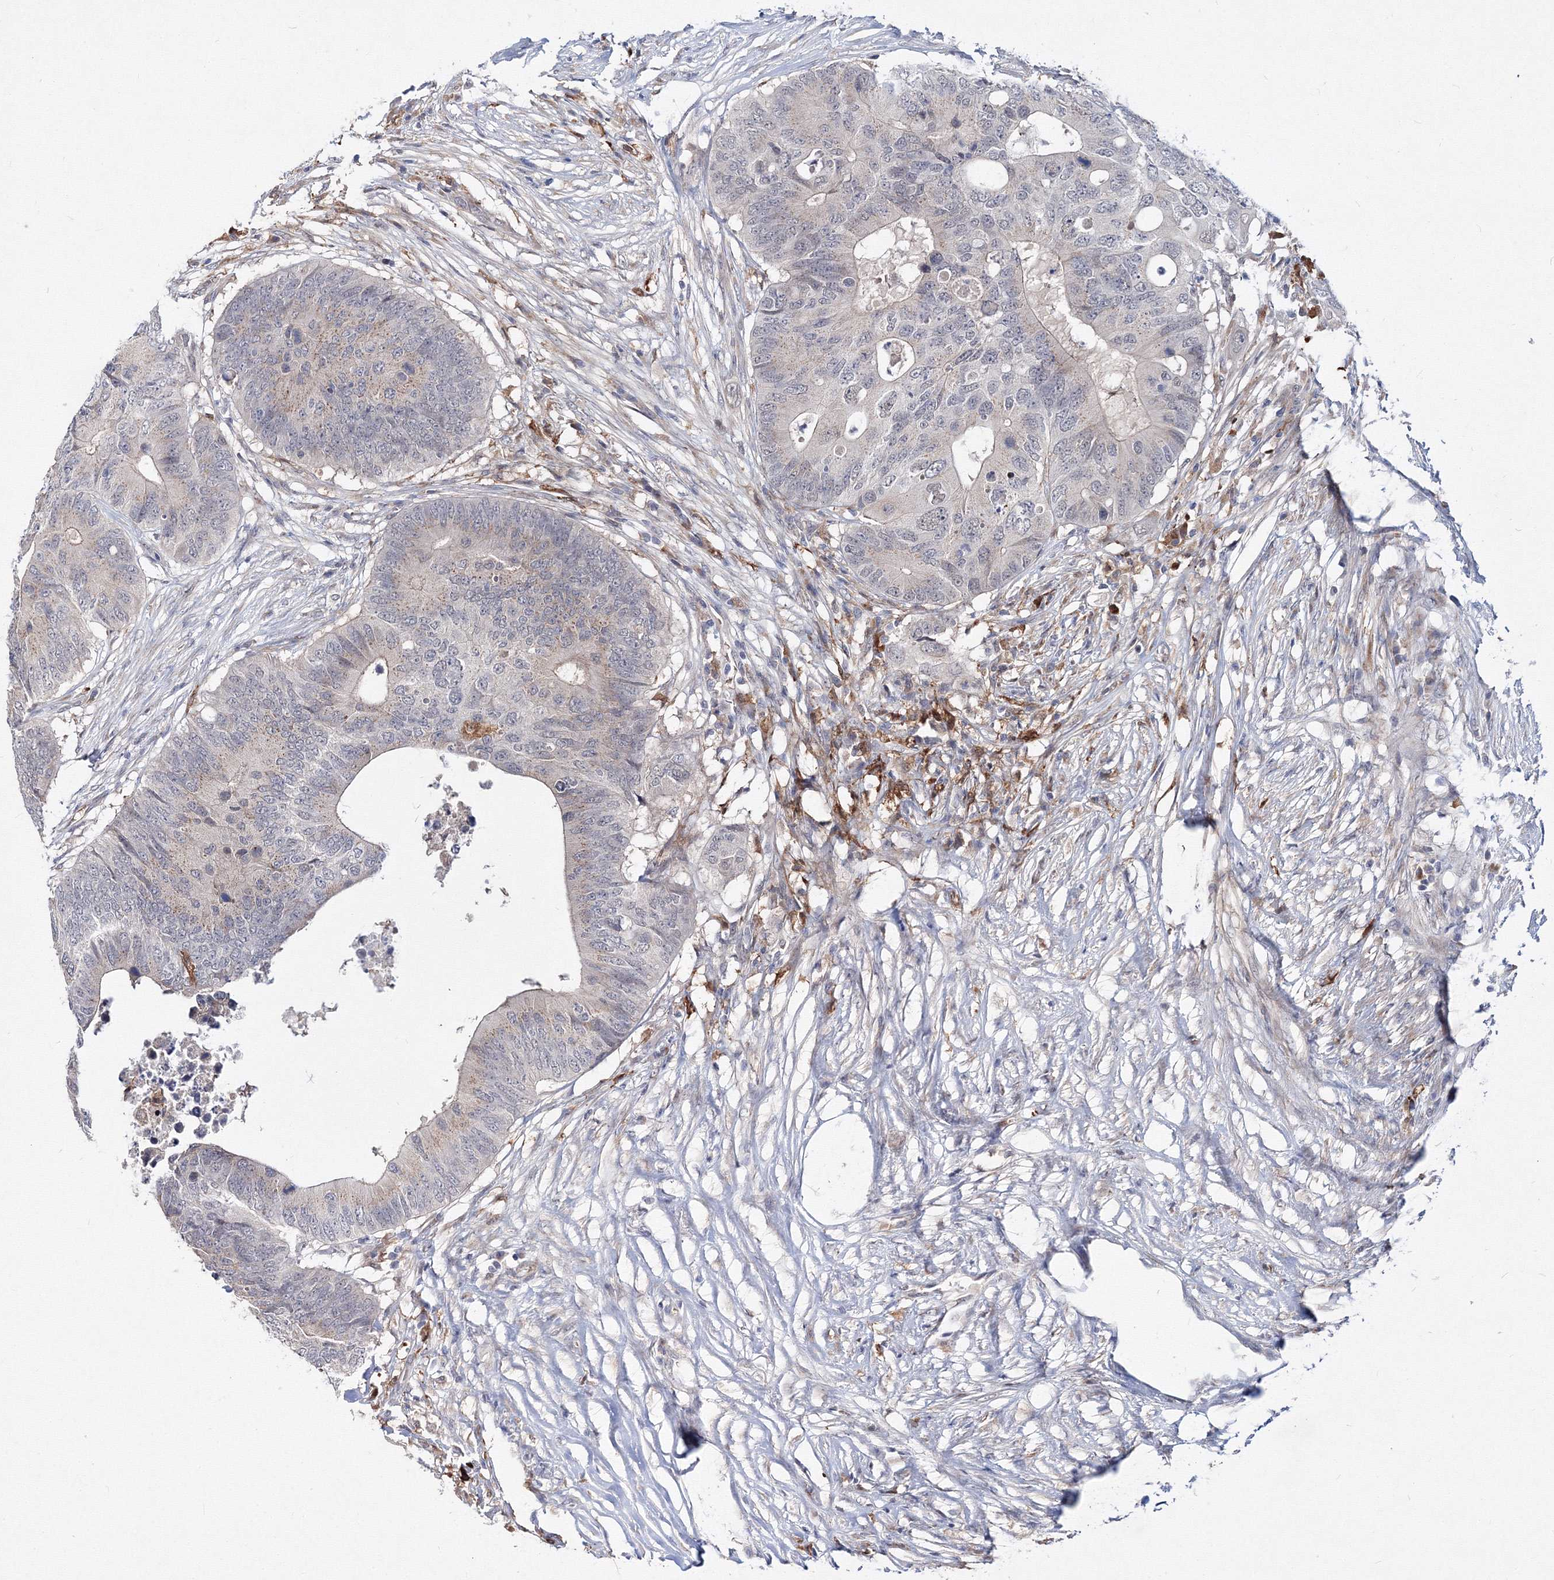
{"staining": {"intensity": "weak", "quantity": "<25%", "location": "cytoplasmic/membranous"}, "tissue": "colorectal cancer", "cell_type": "Tumor cells", "image_type": "cancer", "snomed": [{"axis": "morphology", "description": "Adenocarcinoma, NOS"}, {"axis": "topography", "description": "Colon"}], "caption": "This is an immunohistochemistry (IHC) photomicrograph of human colorectal cancer (adenocarcinoma). There is no positivity in tumor cells.", "gene": "C11orf52", "patient": {"sex": "male", "age": 71}}